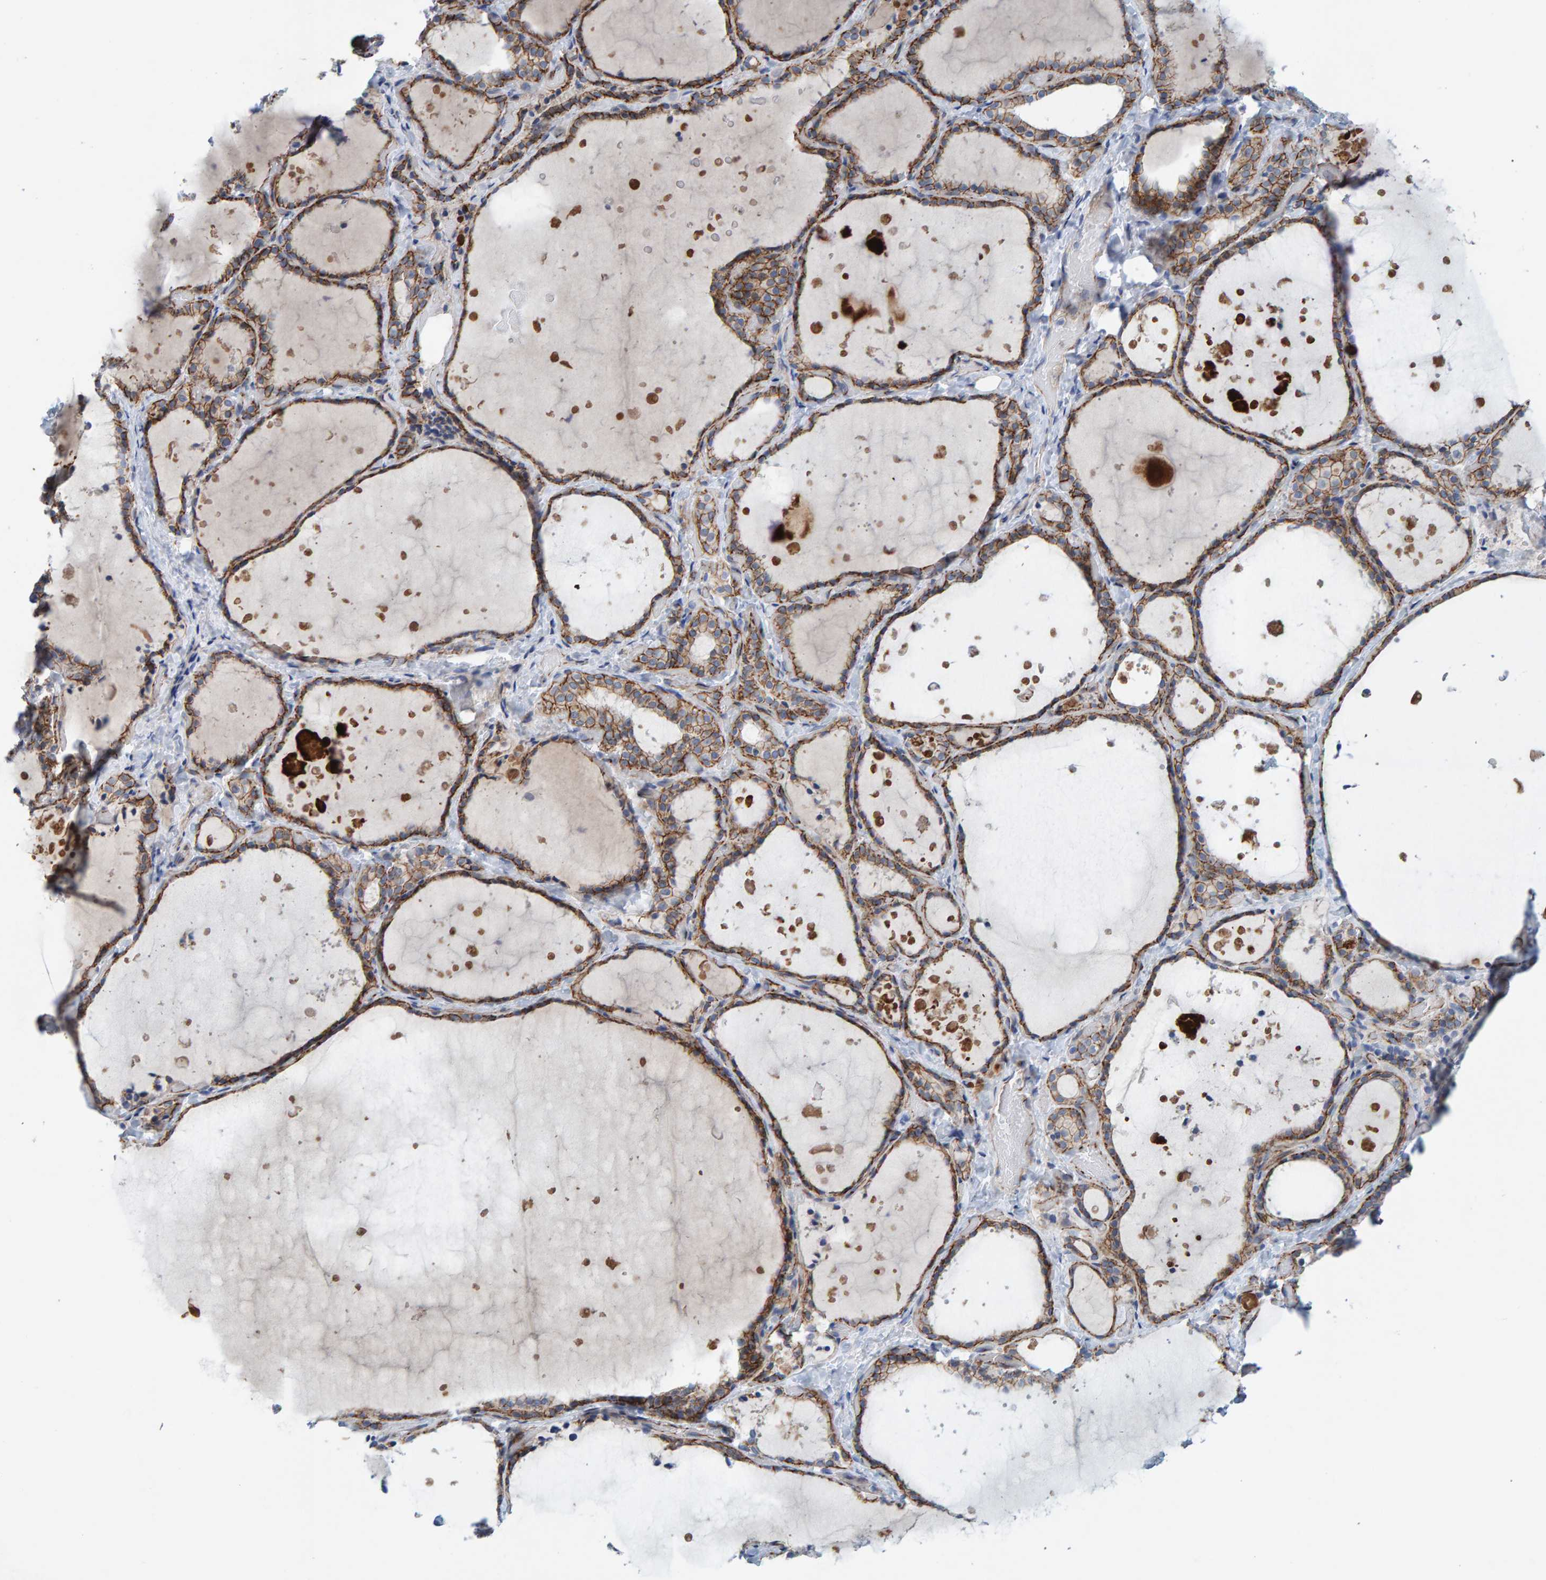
{"staining": {"intensity": "moderate", "quantity": ">75%", "location": "cytoplasmic/membranous"}, "tissue": "thyroid gland", "cell_type": "Glandular cells", "image_type": "normal", "snomed": [{"axis": "morphology", "description": "Normal tissue, NOS"}, {"axis": "topography", "description": "Thyroid gland"}], "caption": "The immunohistochemical stain labels moderate cytoplasmic/membranous expression in glandular cells of unremarkable thyroid gland. (brown staining indicates protein expression, while blue staining denotes nuclei).", "gene": "KRBA2", "patient": {"sex": "female", "age": 44}}